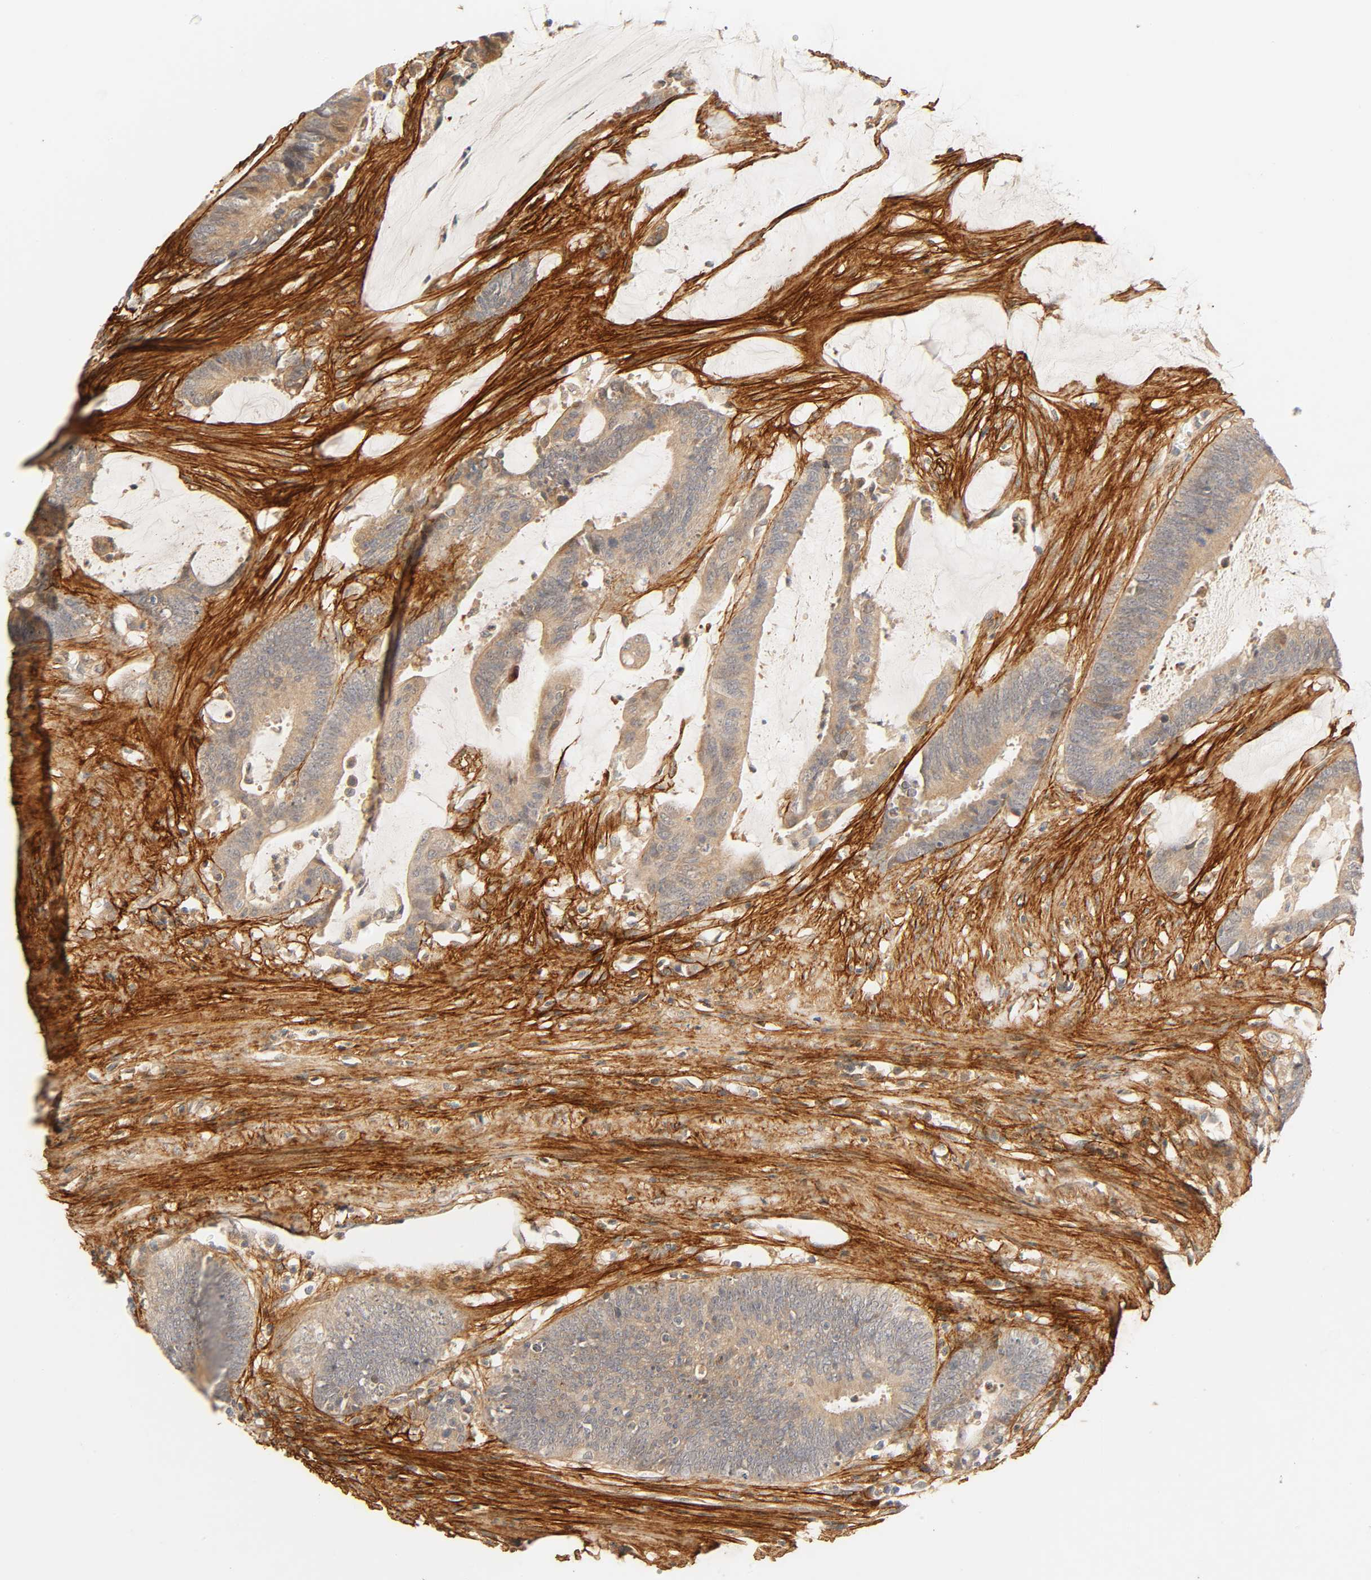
{"staining": {"intensity": "moderate", "quantity": ">75%", "location": "cytoplasmic/membranous"}, "tissue": "colorectal cancer", "cell_type": "Tumor cells", "image_type": "cancer", "snomed": [{"axis": "morphology", "description": "Adenocarcinoma, NOS"}, {"axis": "topography", "description": "Rectum"}], "caption": "IHC of human colorectal cancer demonstrates medium levels of moderate cytoplasmic/membranous staining in approximately >75% of tumor cells.", "gene": "CACNA1G", "patient": {"sex": "female", "age": 66}}